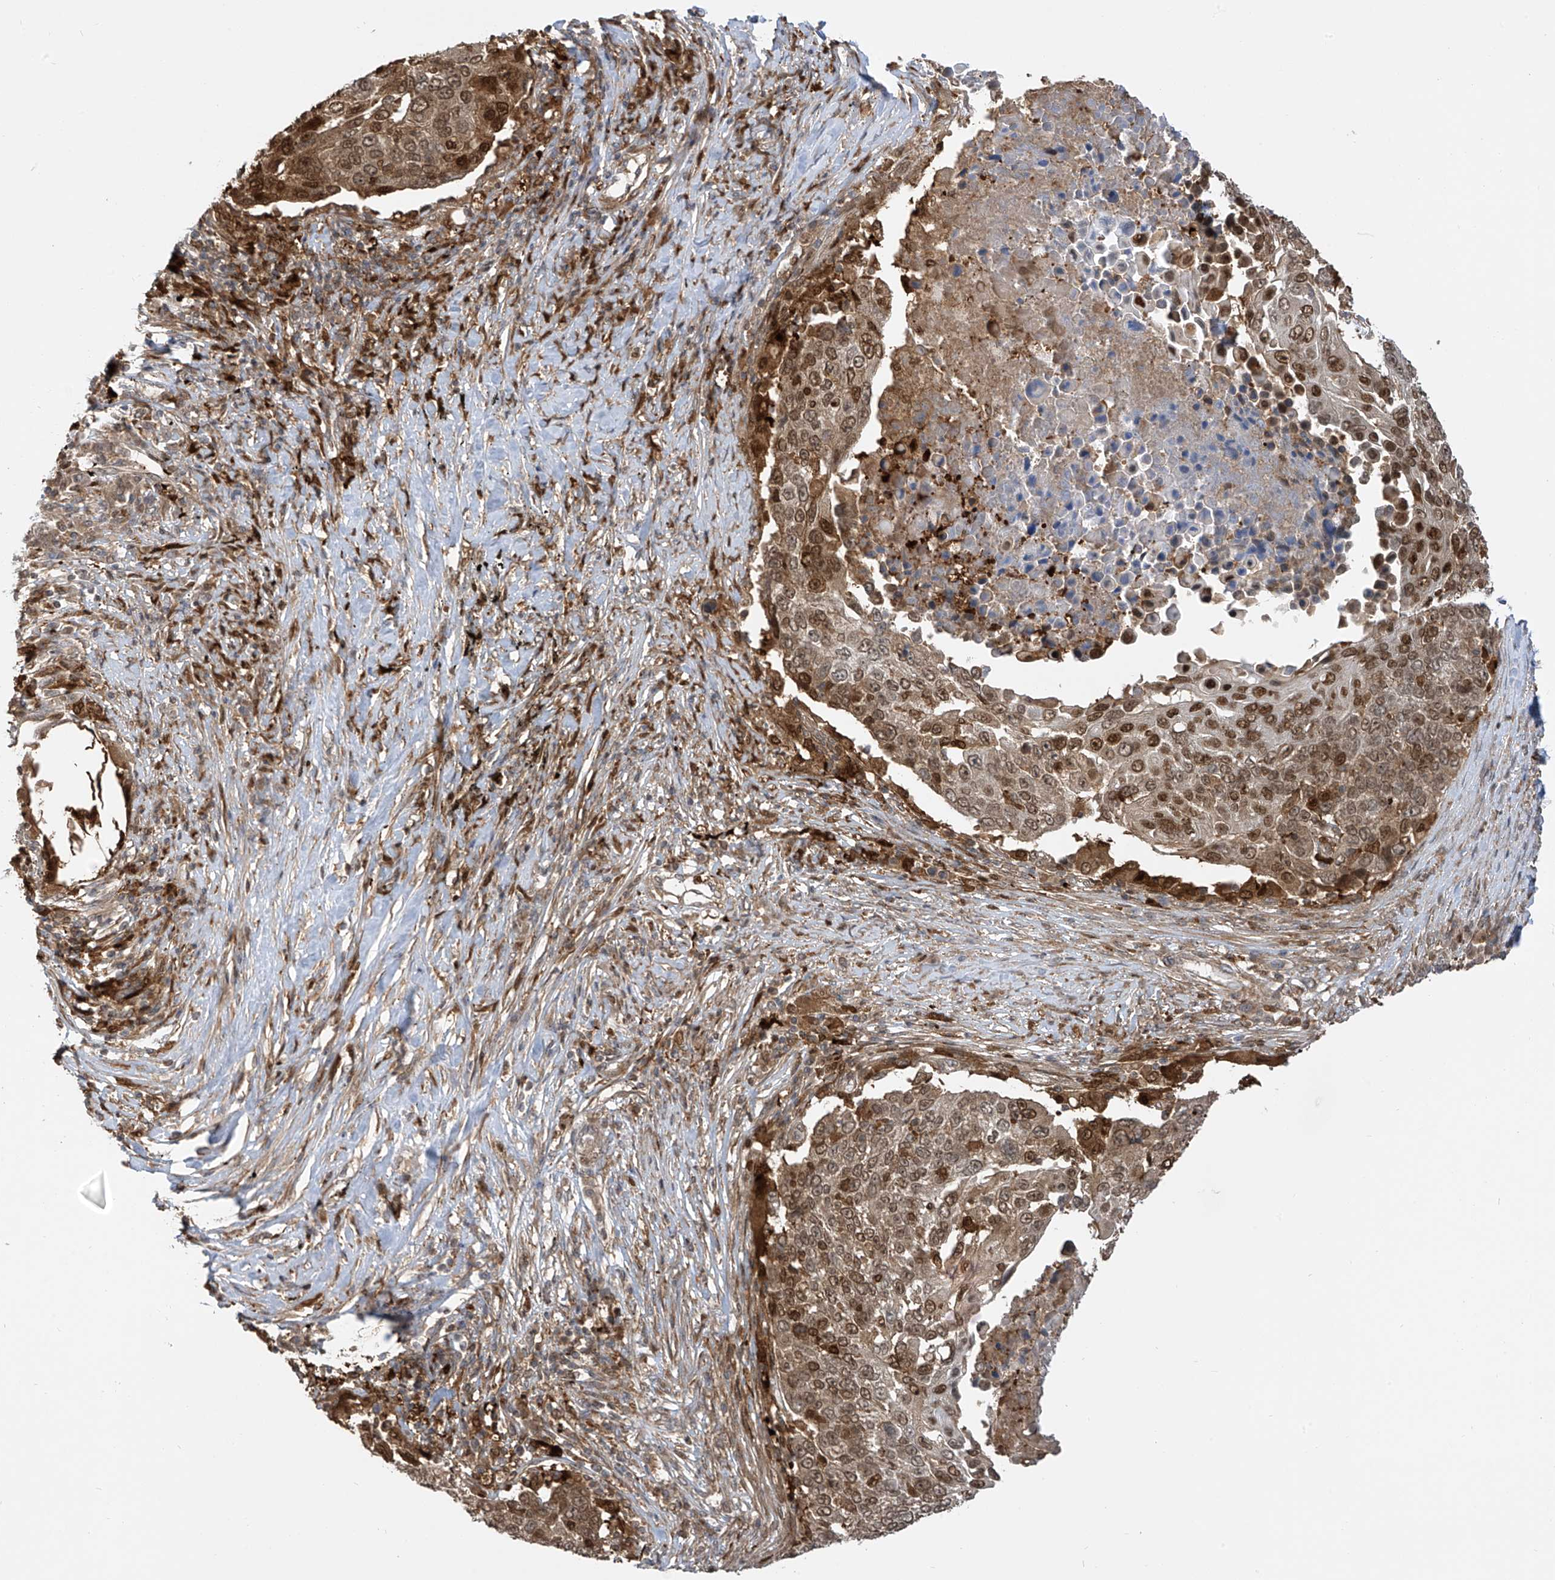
{"staining": {"intensity": "moderate", "quantity": ">75%", "location": "cytoplasmic/membranous,nuclear"}, "tissue": "lung cancer", "cell_type": "Tumor cells", "image_type": "cancer", "snomed": [{"axis": "morphology", "description": "Squamous cell carcinoma, NOS"}, {"axis": "topography", "description": "Lung"}], "caption": "Immunohistochemistry micrograph of lung squamous cell carcinoma stained for a protein (brown), which exhibits medium levels of moderate cytoplasmic/membranous and nuclear positivity in about >75% of tumor cells.", "gene": "ATAD2B", "patient": {"sex": "male", "age": 66}}